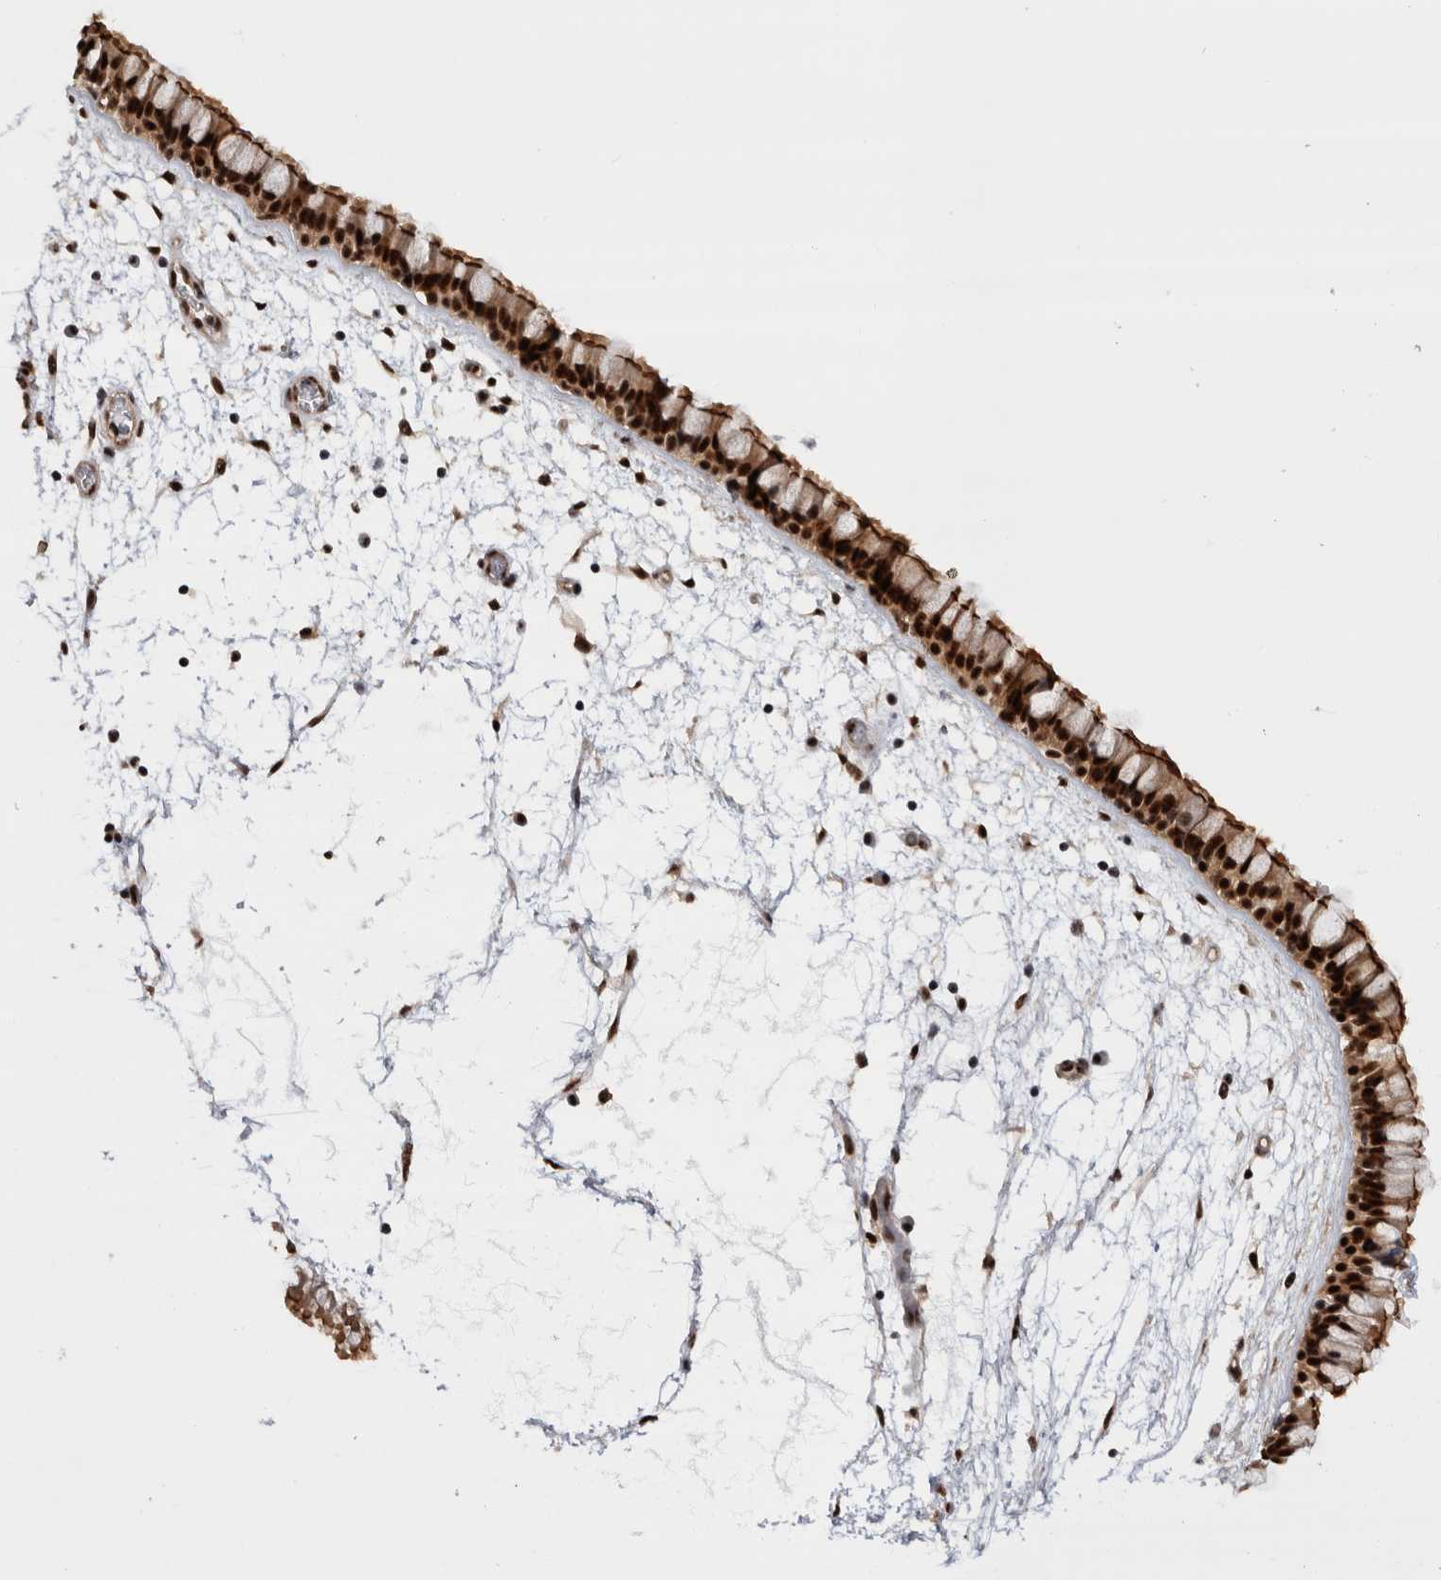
{"staining": {"intensity": "strong", "quantity": ">75%", "location": "cytoplasmic/membranous,nuclear"}, "tissue": "nasopharynx", "cell_type": "Respiratory epithelial cells", "image_type": "normal", "snomed": [{"axis": "morphology", "description": "Normal tissue, NOS"}, {"axis": "morphology", "description": "Inflammation, NOS"}, {"axis": "topography", "description": "Nasopharynx"}], "caption": "High-power microscopy captured an immunohistochemistry micrograph of normal nasopharynx, revealing strong cytoplasmic/membranous,nuclear expression in about >75% of respiratory epithelial cells.", "gene": "MKNK1", "patient": {"sex": "male", "age": 48}}